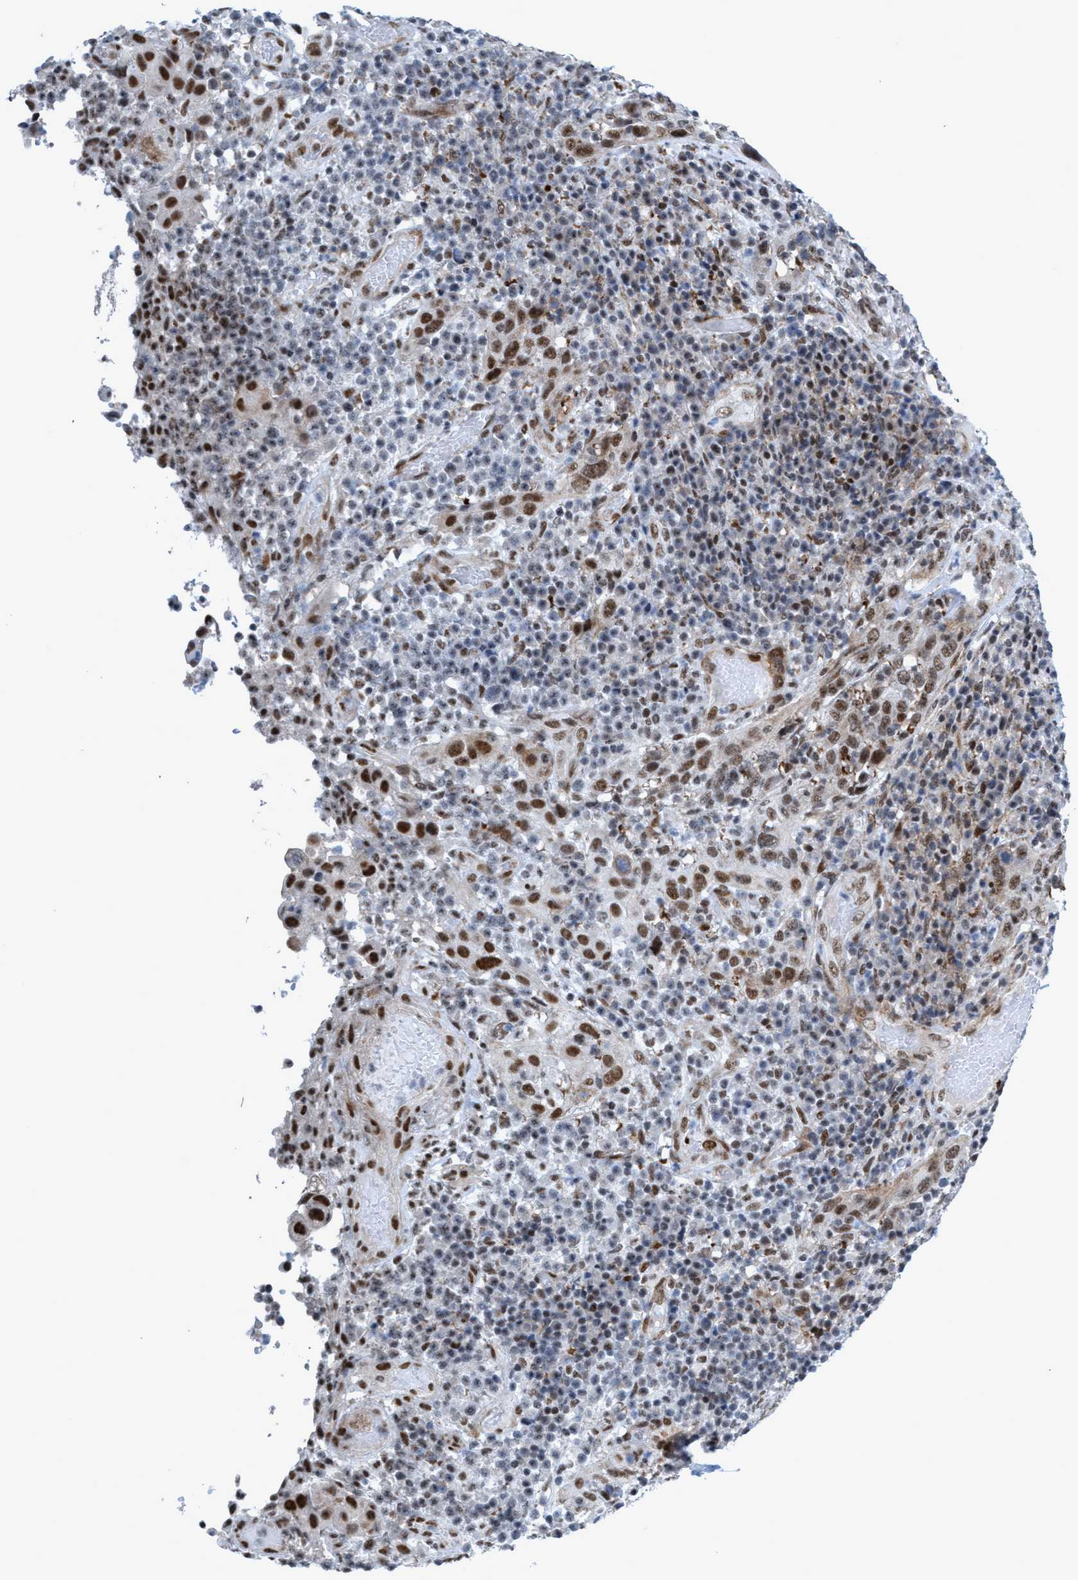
{"staining": {"intensity": "strong", "quantity": "<25%", "location": "nuclear"}, "tissue": "cervical cancer", "cell_type": "Tumor cells", "image_type": "cancer", "snomed": [{"axis": "morphology", "description": "Squamous cell carcinoma, NOS"}, {"axis": "topography", "description": "Cervix"}], "caption": "Immunohistochemical staining of human cervical cancer (squamous cell carcinoma) exhibits strong nuclear protein expression in about <25% of tumor cells. (DAB IHC, brown staining for protein, blue staining for nuclei).", "gene": "CWC27", "patient": {"sex": "female", "age": 46}}